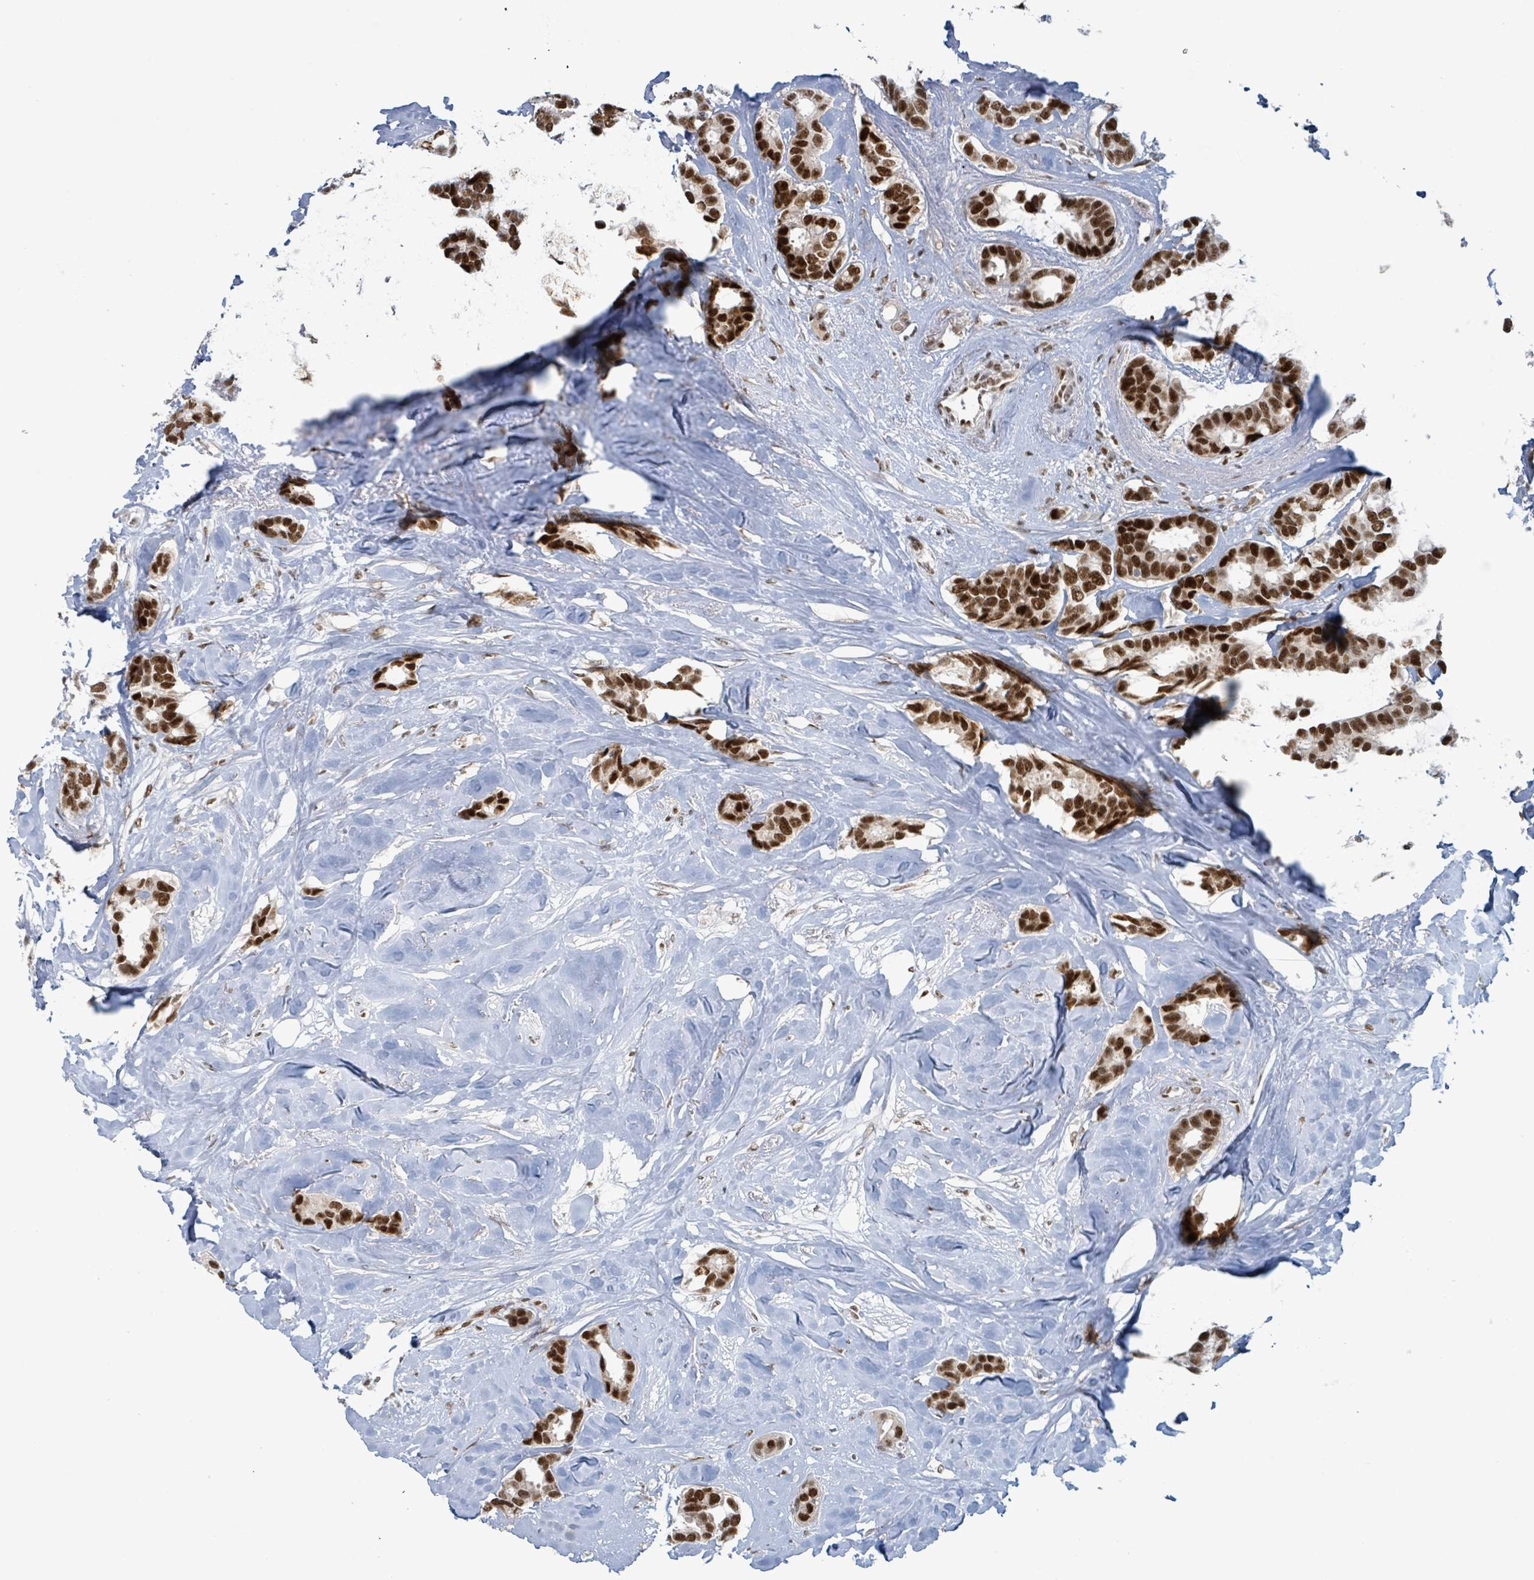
{"staining": {"intensity": "strong", "quantity": ">75%", "location": "nuclear"}, "tissue": "breast cancer", "cell_type": "Tumor cells", "image_type": "cancer", "snomed": [{"axis": "morphology", "description": "Duct carcinoma"}, {"axis": "topography", "description": "Breast"}], "caption": "Intraductal carcinoma (breast) stained for a protein shows strong nuclear positivity in tumor cells.", "gene": "KLF3", "patient": {"sex": "female", "age": 87}}